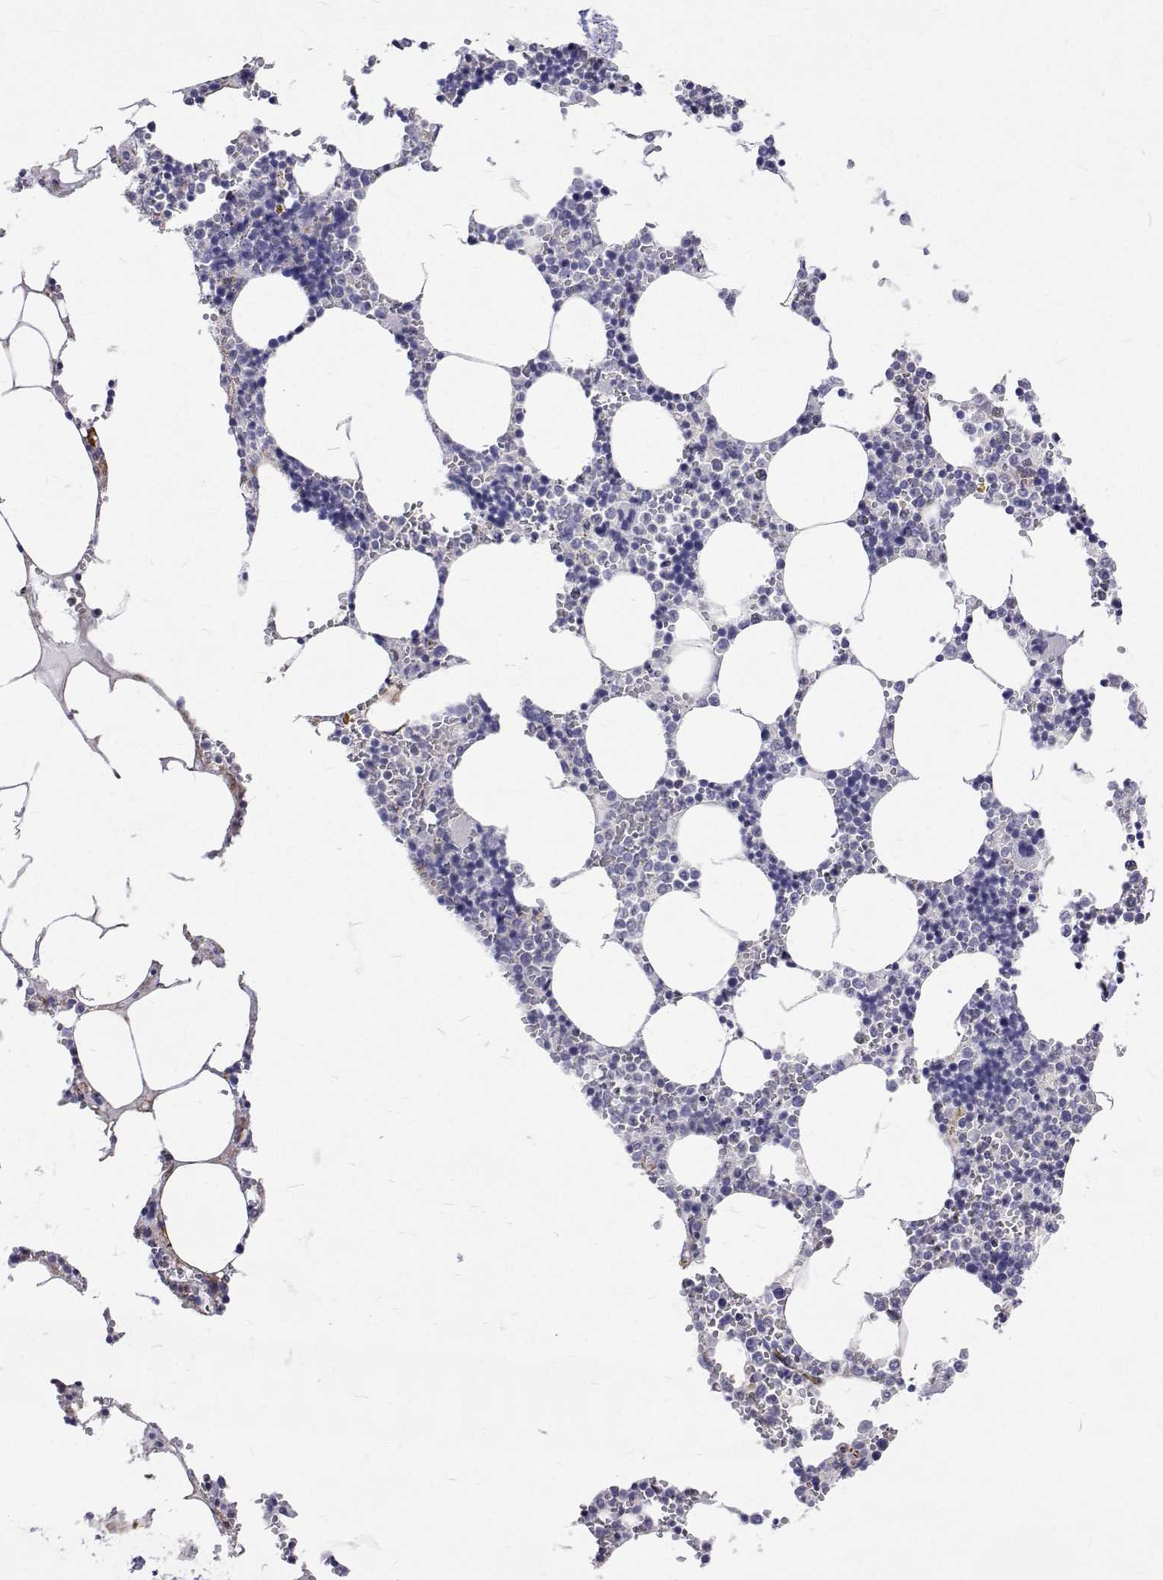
{"staining": {"intensity": "negative", "quantity": "none", "location": "none"}, "tissue": "bone marrow", "cell_type": "Hematopoietic cells", "image_type": "normal", "snomed": [{"axis": "morphology", "description": "Normal tissue, NOS"}, {"axis": "topography", "description": "Bone marrow"}], "caption": "IHC histopathology image of unremarkable bone marrow: human bone marrow stained with DAB (3,3'-diaminobenzidine) shows no significant protein expression in hematopoietic cells.", "gene": "OPRPN", "patient": {"sex": "male", "age": 54}}